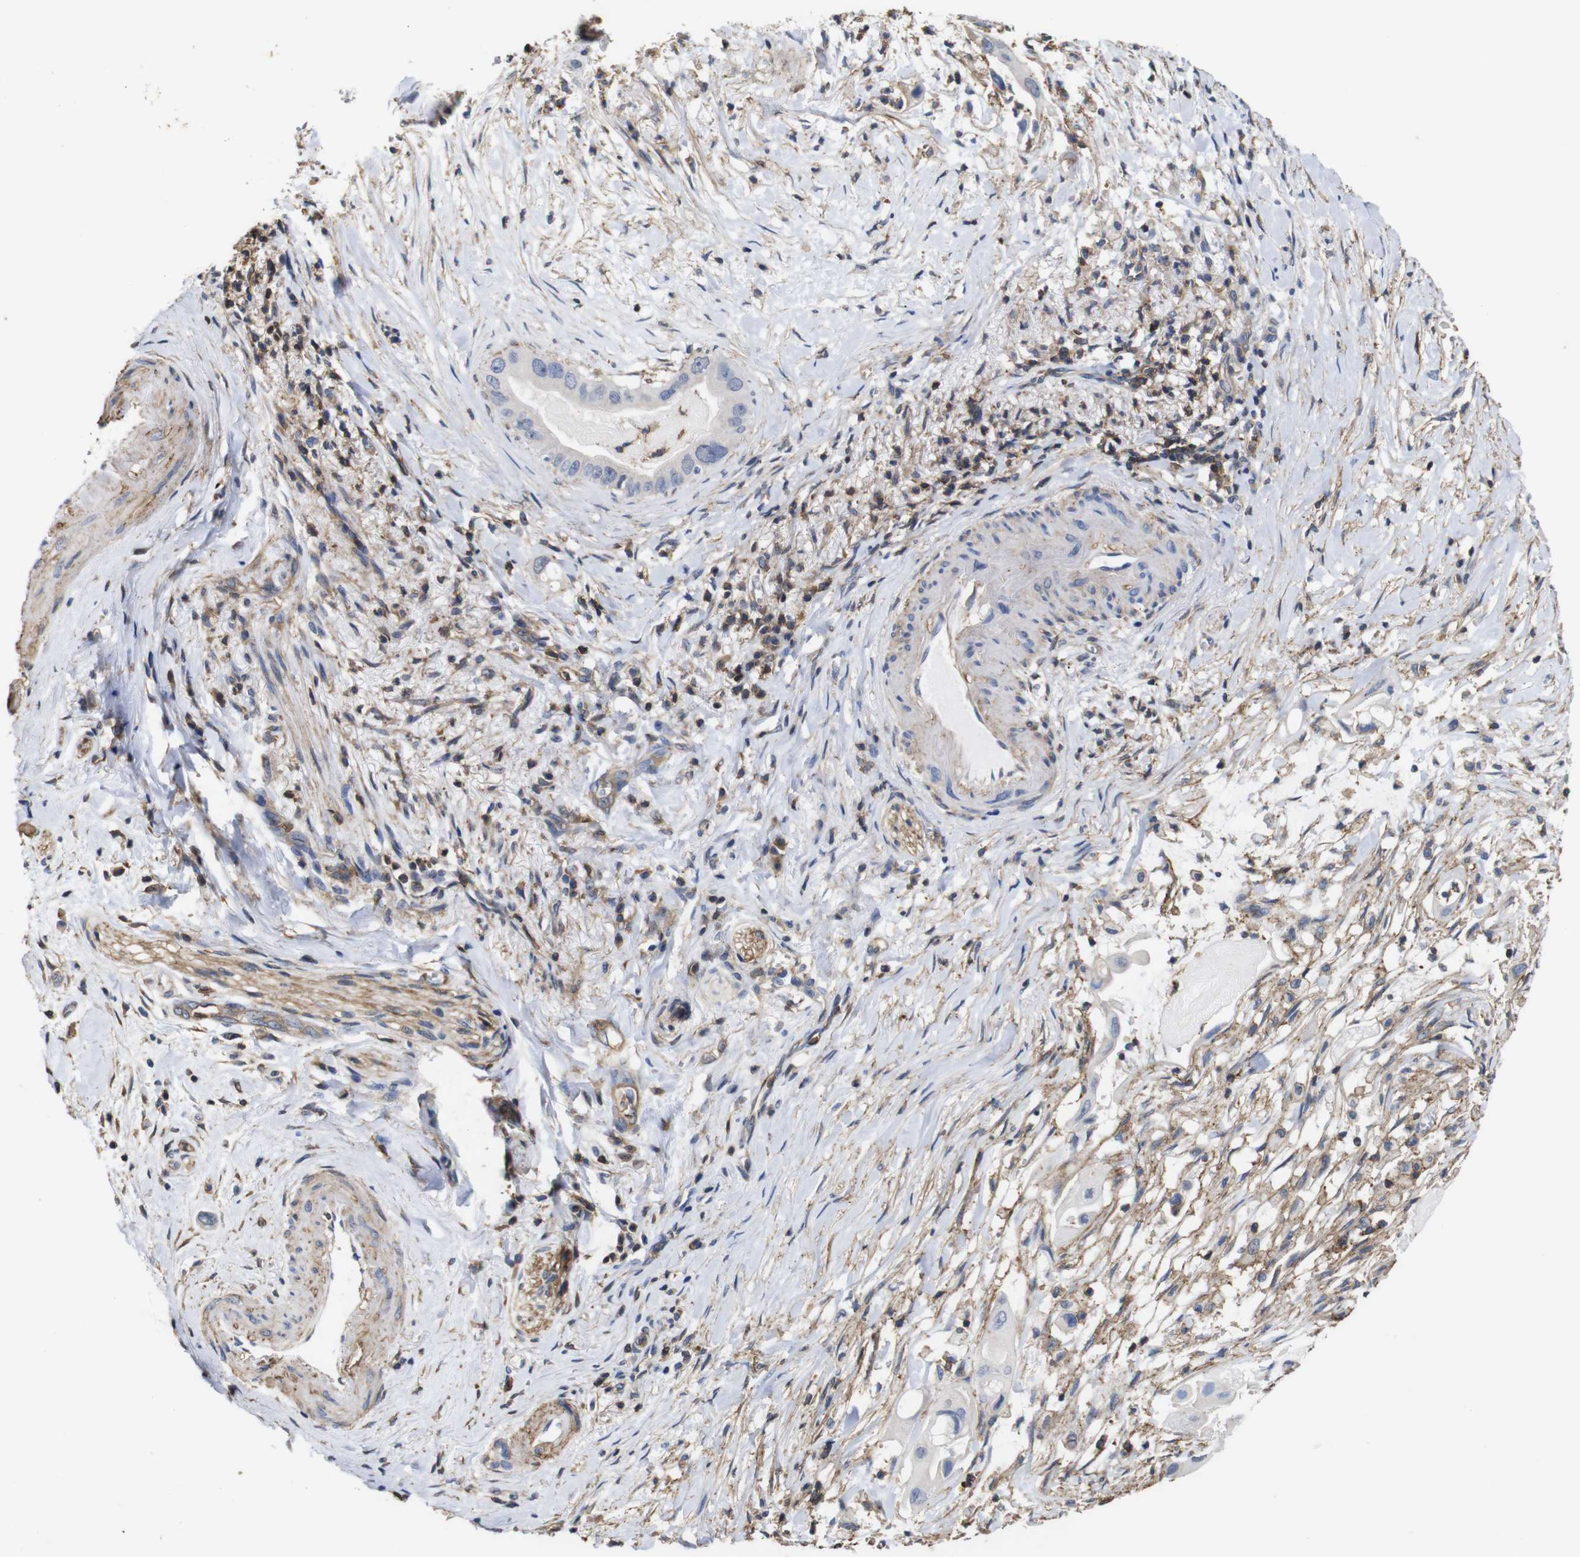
{"staining": {"intensity": "negative", "quantity": "none", "location": "none"}, "tissue": "pancreatic cancer", "cell_type": "Tumor cells", "image_type": "cancer", "snomed": [{"axis": "morphology", "description": "Adenocarcinoma, NOS"}, {"axis": "topography", "description": "Pancreas"}], "caption": "Tumor cells are negative for brown protein staining in pancreatic cancer (adenocarcinoma).", "gene": "PI4KA", "patient": {"sex": "male", "age": 55}}